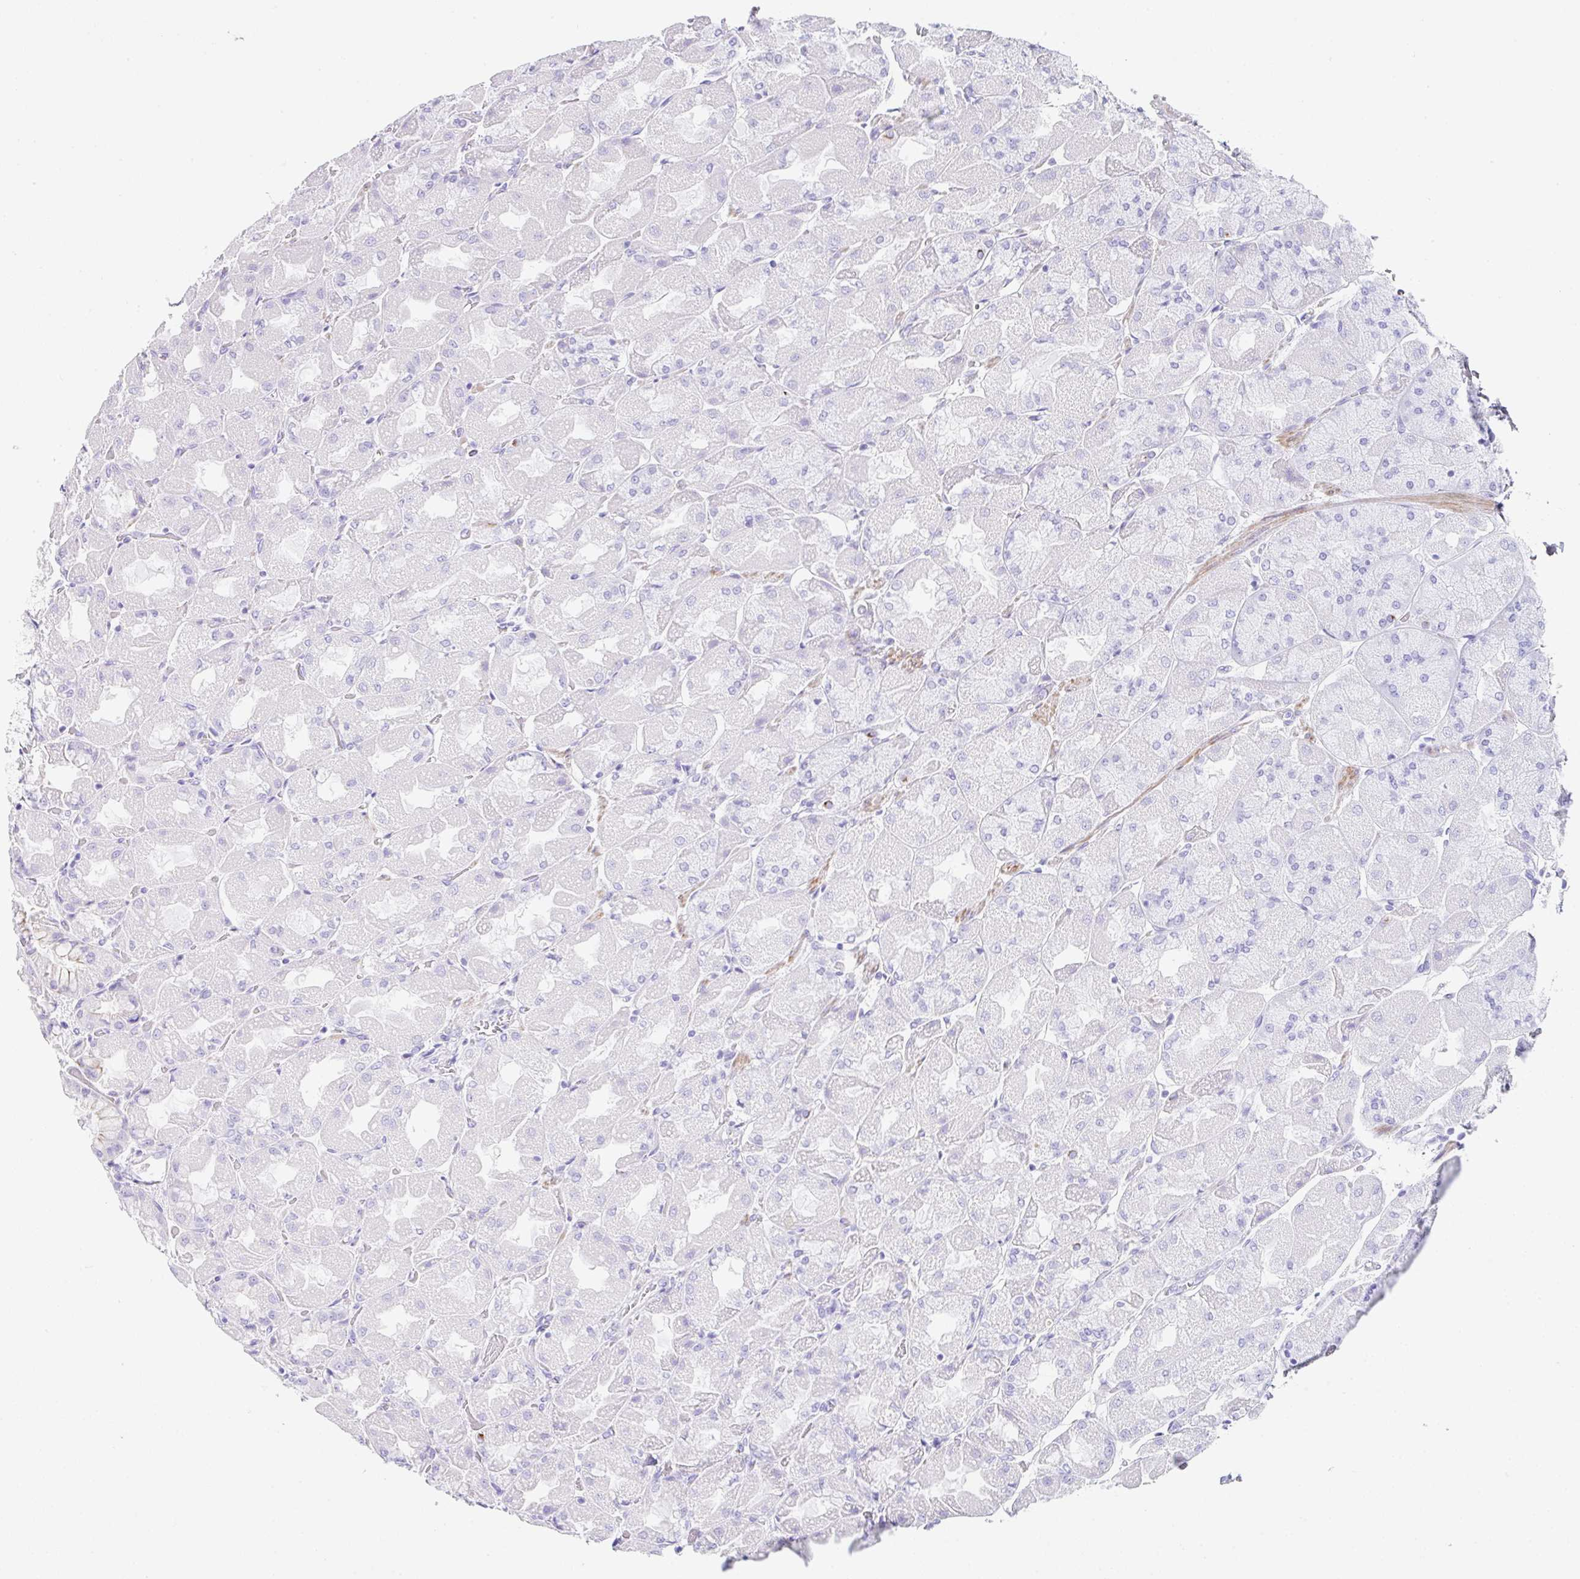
{"staining": {"intensity": "strong", "quantity": "<25%", "location": "cytoplasmic/membranous"}, "tissue": "stomach", "cell_type": "Glandular cells", "image_type": "normal", "snomed": [{"axis": "morphology", "description": "Normal tissue, NOS"}, {"axis": "topography", "description": "Stomach"}], "caption": "Protein positivity by immunohistochemistry (IHC) reveals strong cytoplasmic/membranous positivity in approximately <25% of glandular cells in unremarkable stomach. (Brightfield microscopy of DAB IHC at high magnification).", "gene": "CLDND2", "patient": {"sex": "female", "age": 61}}